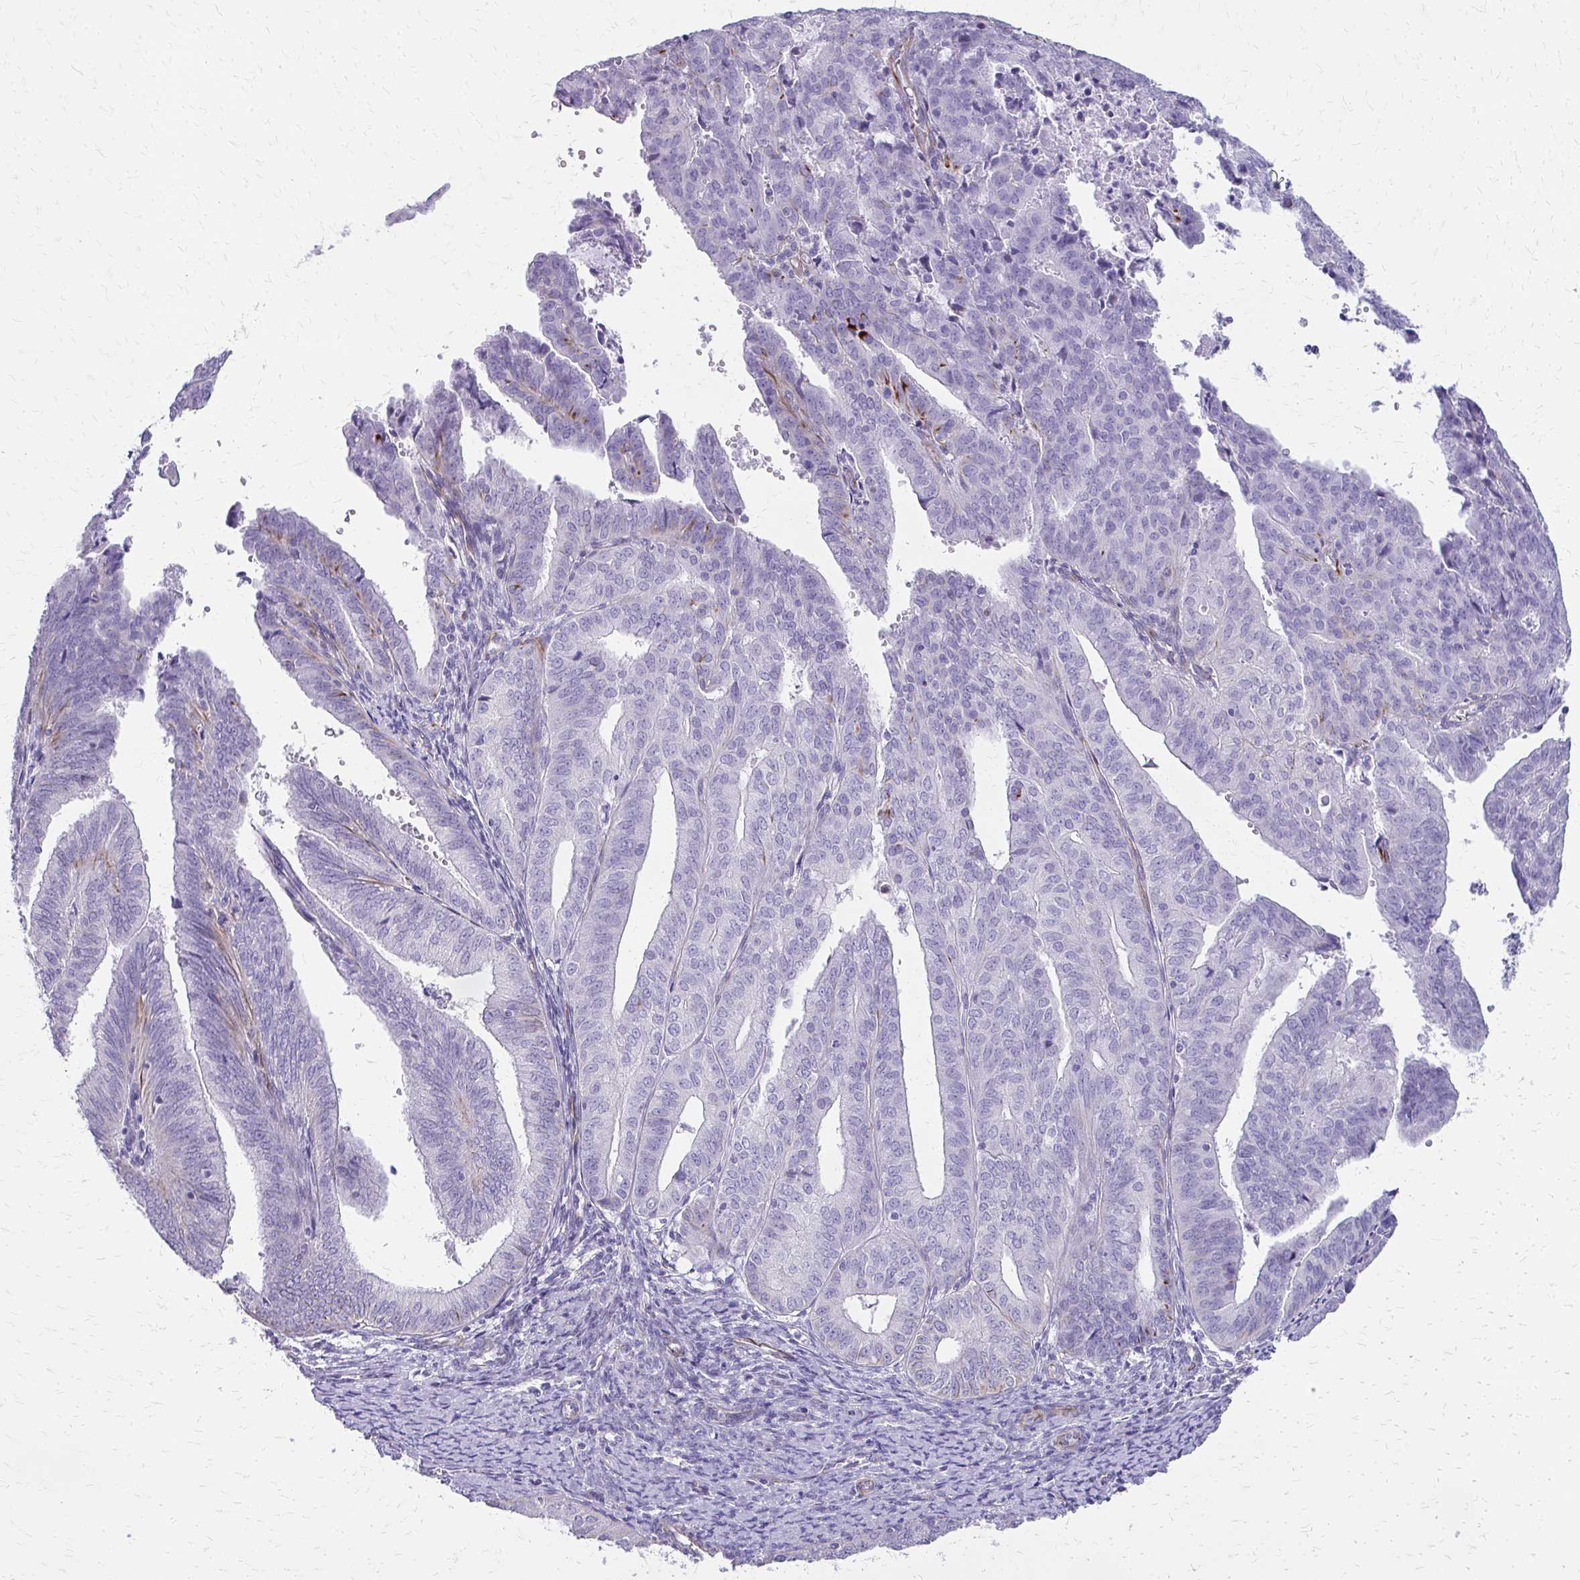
{"staining": {"intensity": "negative", "quantity": "none", "location": "none"}, "tissue": "endometrial cancer", "cell_type": "Tumor cells", "image_type": "cancer", "snomed": [{"axis": "morphology", "description": "Adenocarcinoma, NOS"}, {"axis": "topography", "description": "Endometrium"}], "caption": "This micrograph is of endometrial cancer (adenocarcinoma) stained with immunohistochemistry to label a protein in brown with the nuclei are counter-stained blue. There is no staining in tumor cells.", "gene": "TRIM6", "patient": {"sex": "female", "age": 70}}